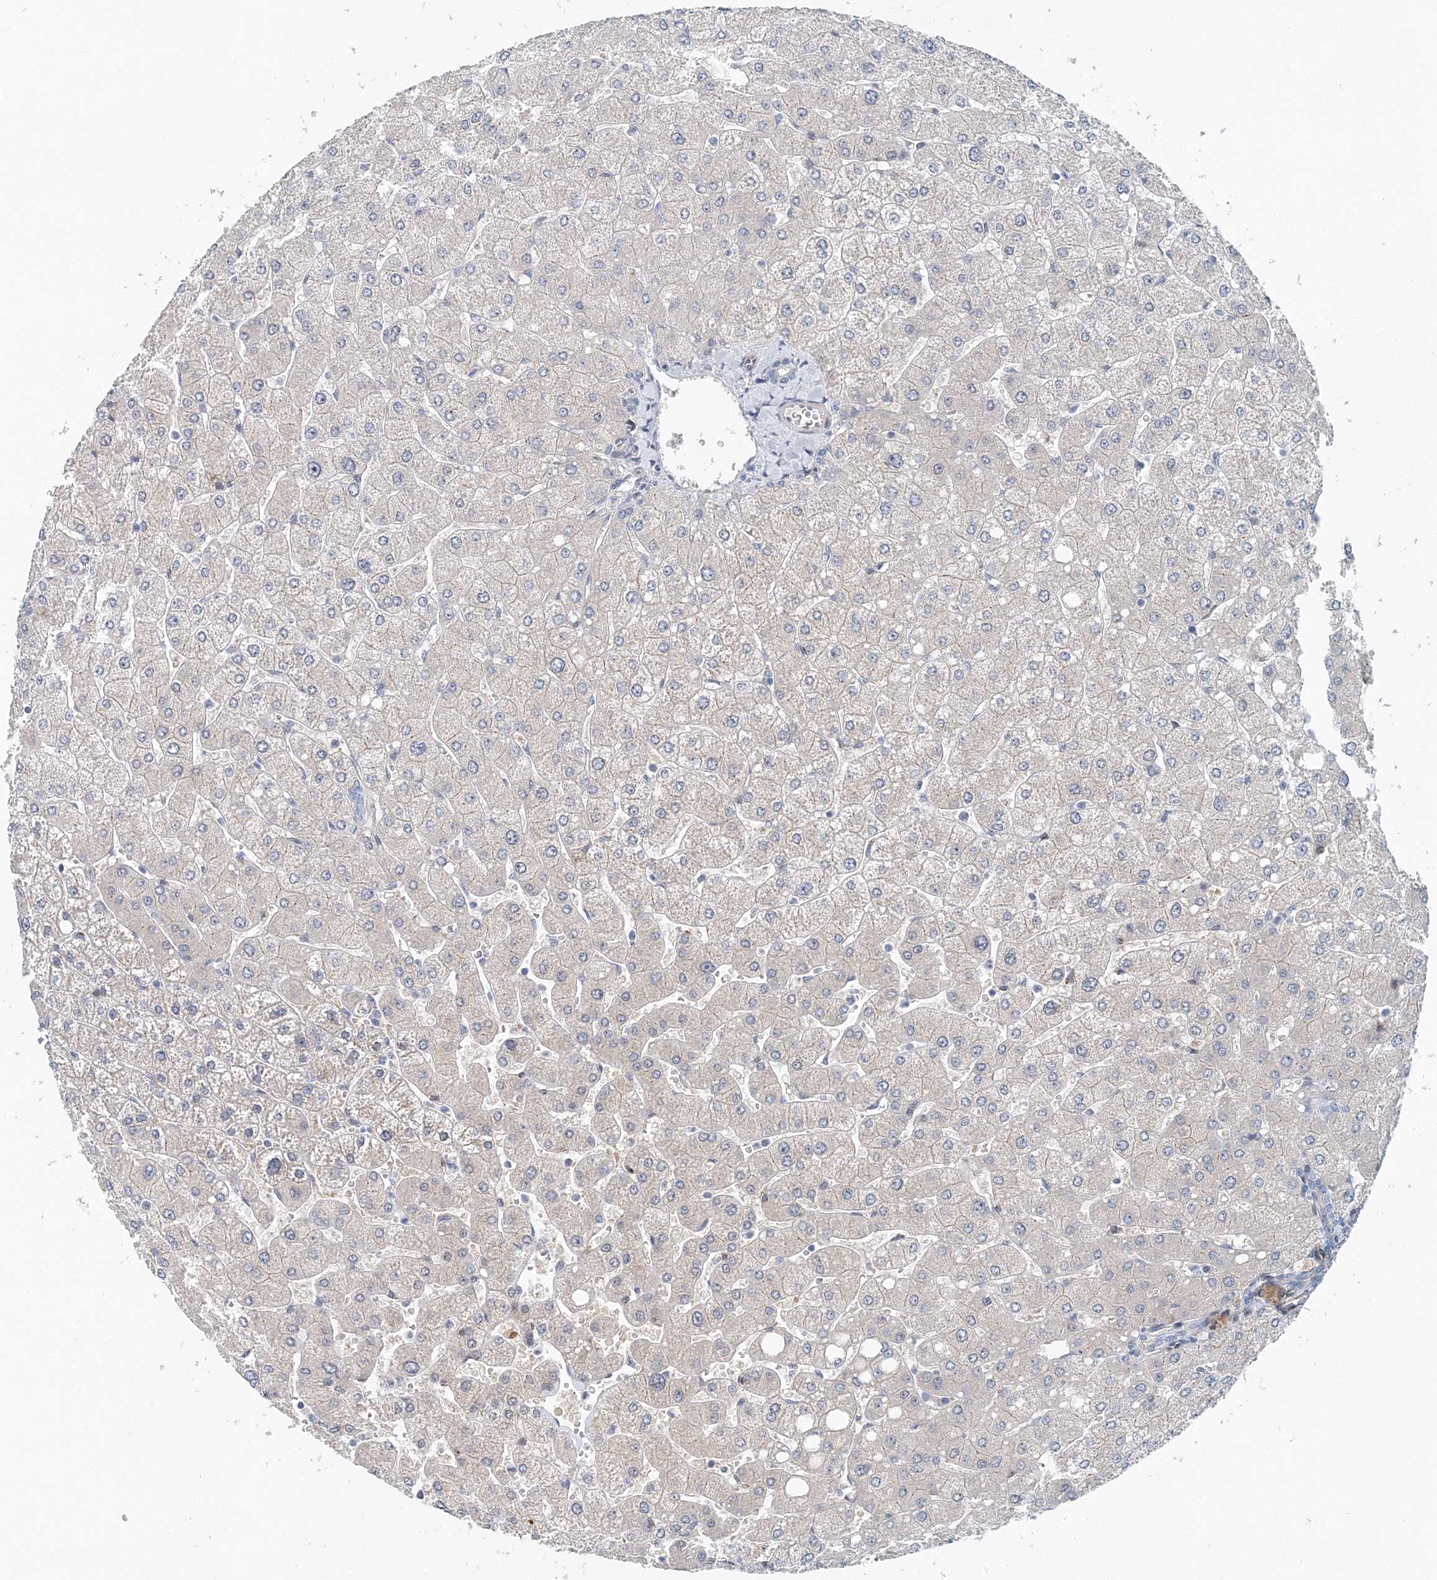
{"staining": {"intensity": "negative", "quantity": "none", "location": "none"}, "tissue": "liver", "cell_type": "Cholangiocytes", "image_type": "normal", "snomed": [{"axis": "morphology", "description": "Normal tissue, NOS"}, {"axis": "topography", "description": "Liver"}], "caption": "Immunohistochemical staining of normal human liver displays no significant staining in cholangiocytes. (DAB immunohistochemistry, high magnification).", "gene": "UIMC1", "patient": {"sex": "male", "age": 55}}